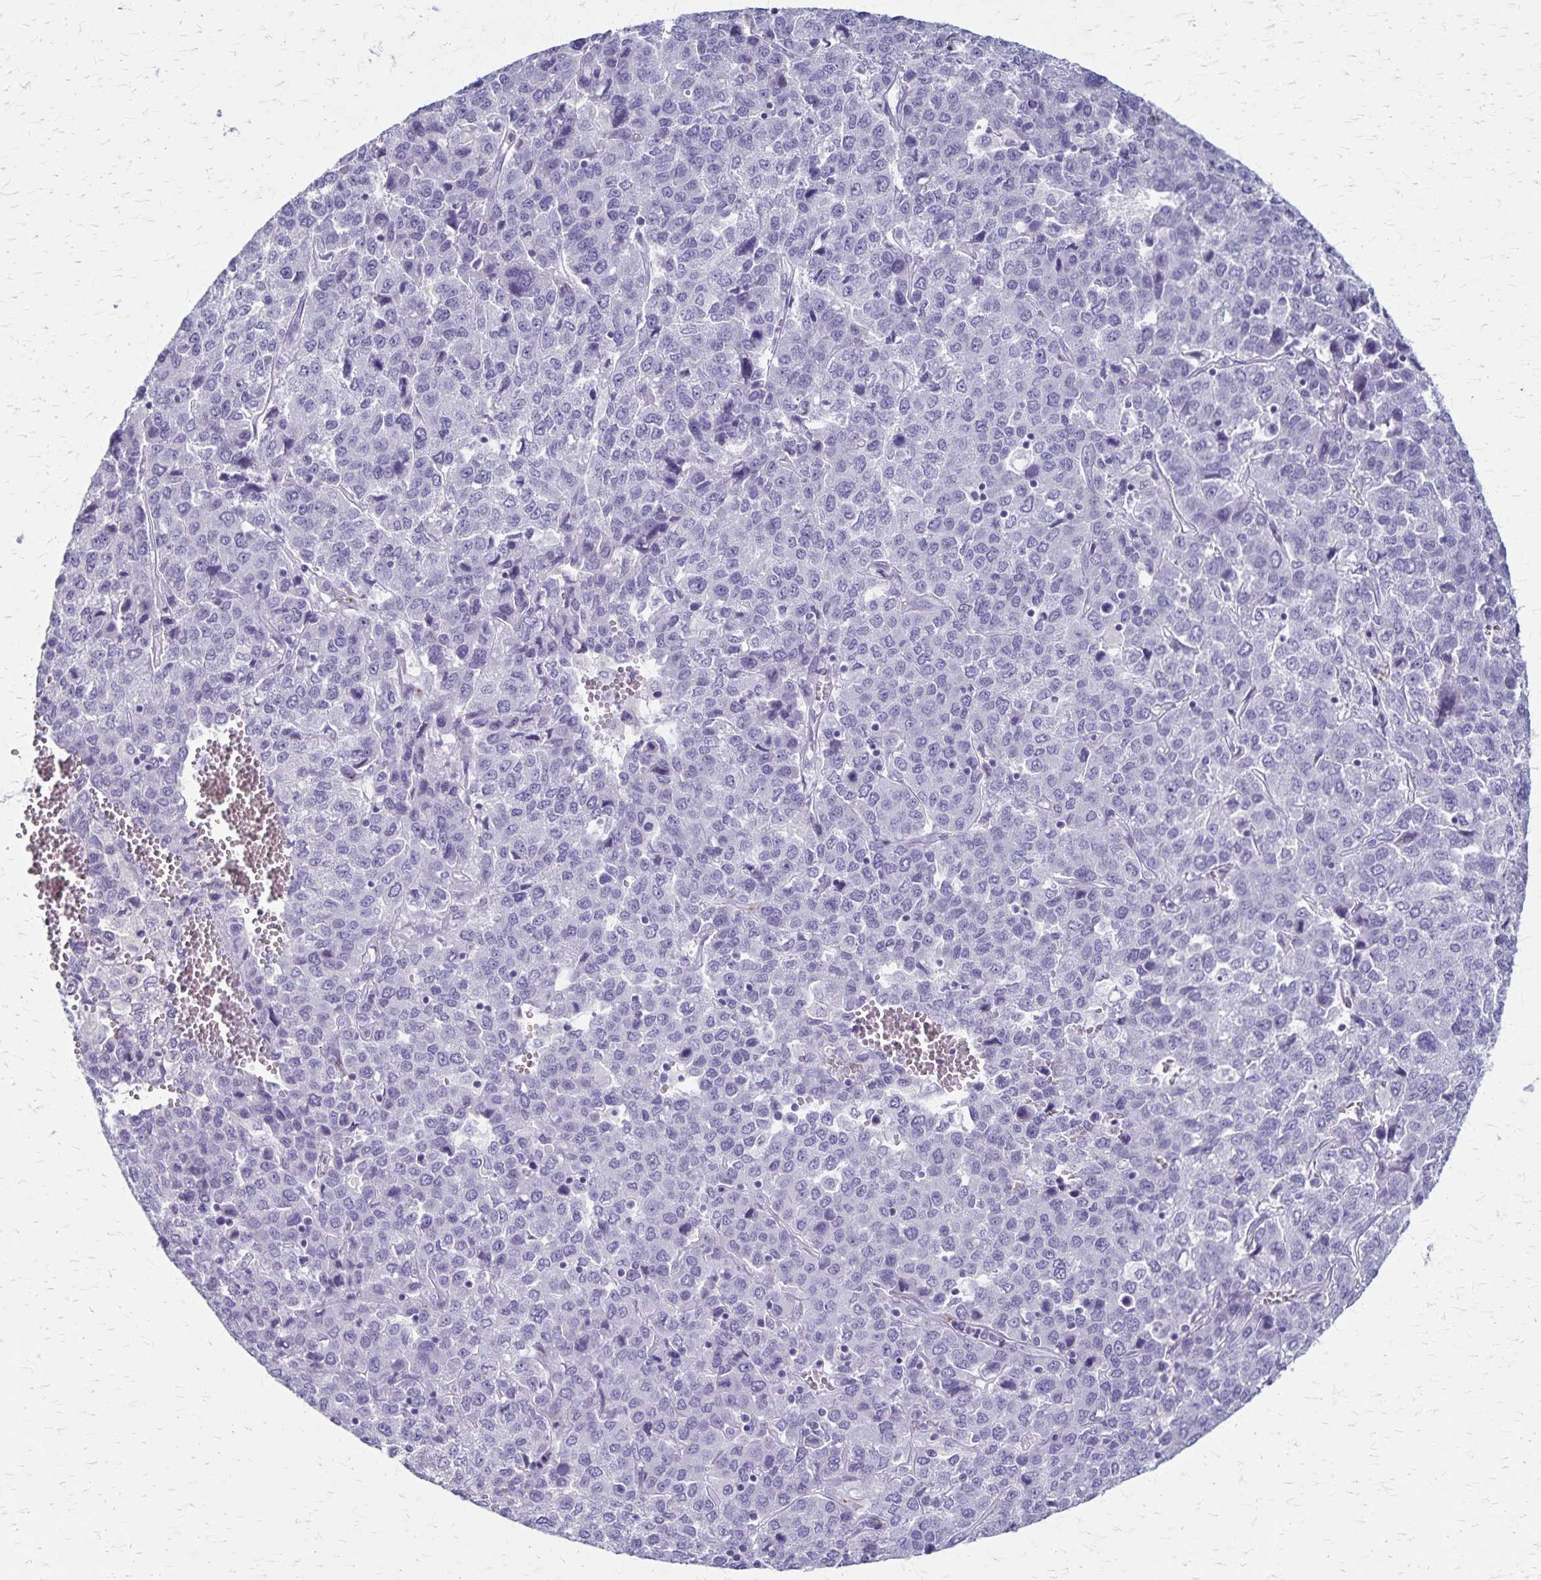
{"staining": {"intensity": "negative", "quantity": "none", "location": "none"}, "tissue": "liver cancer", "cell_type": "Tumor cells", "image_type": "cancer", "snomed": [{"axis": "morphology", "description": "Carcinoma, Hepatocellular, NOS"}, {"axis": "topography", "description": "Liver"}], "caption": "IHC of human liver cancer demonstrates no staining in tumor cells.", "gene": "RASL10B", "patient": {"sex": "male", "age": 69}}